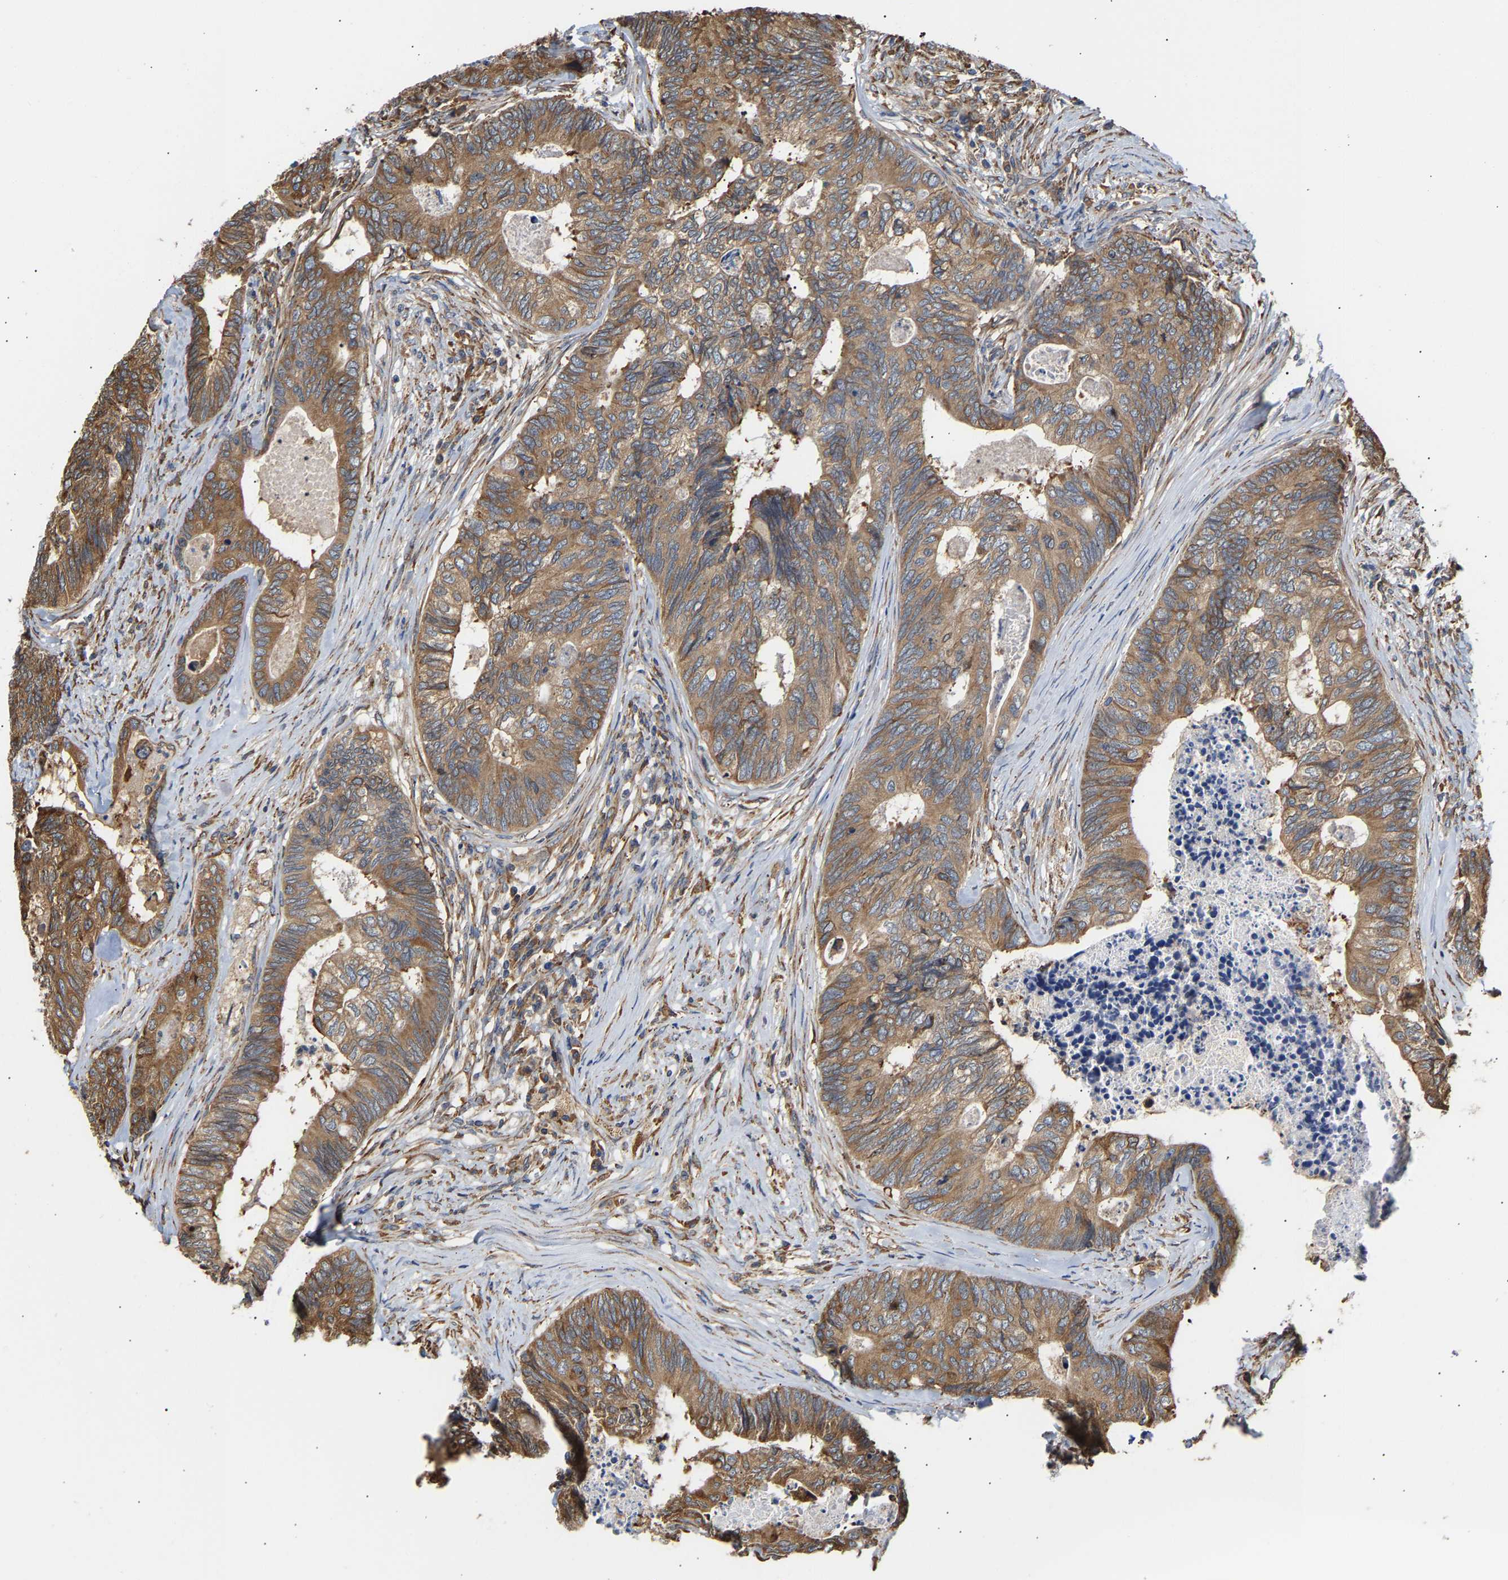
{"staining": {"intensity": "moderate", "quantity": ">75%", "location": "cytoplasmic/membranous"}, "tissue": "colorectal cancer", "cell_type": "Tumor cells", "image_type": "cancer", "snomed": [{"axis": "morphology", "description": "Adenocarcinoma, NOS"}, {"axis": "topography", "description": "Colon"}], "caption": "A brown stain highlights moderate cytoplasmic/membranous expression of a protein in human colorectal cancer tumor cells.", "gene": "ARAP1", "patient": {"sex": "female", "age": 67}}